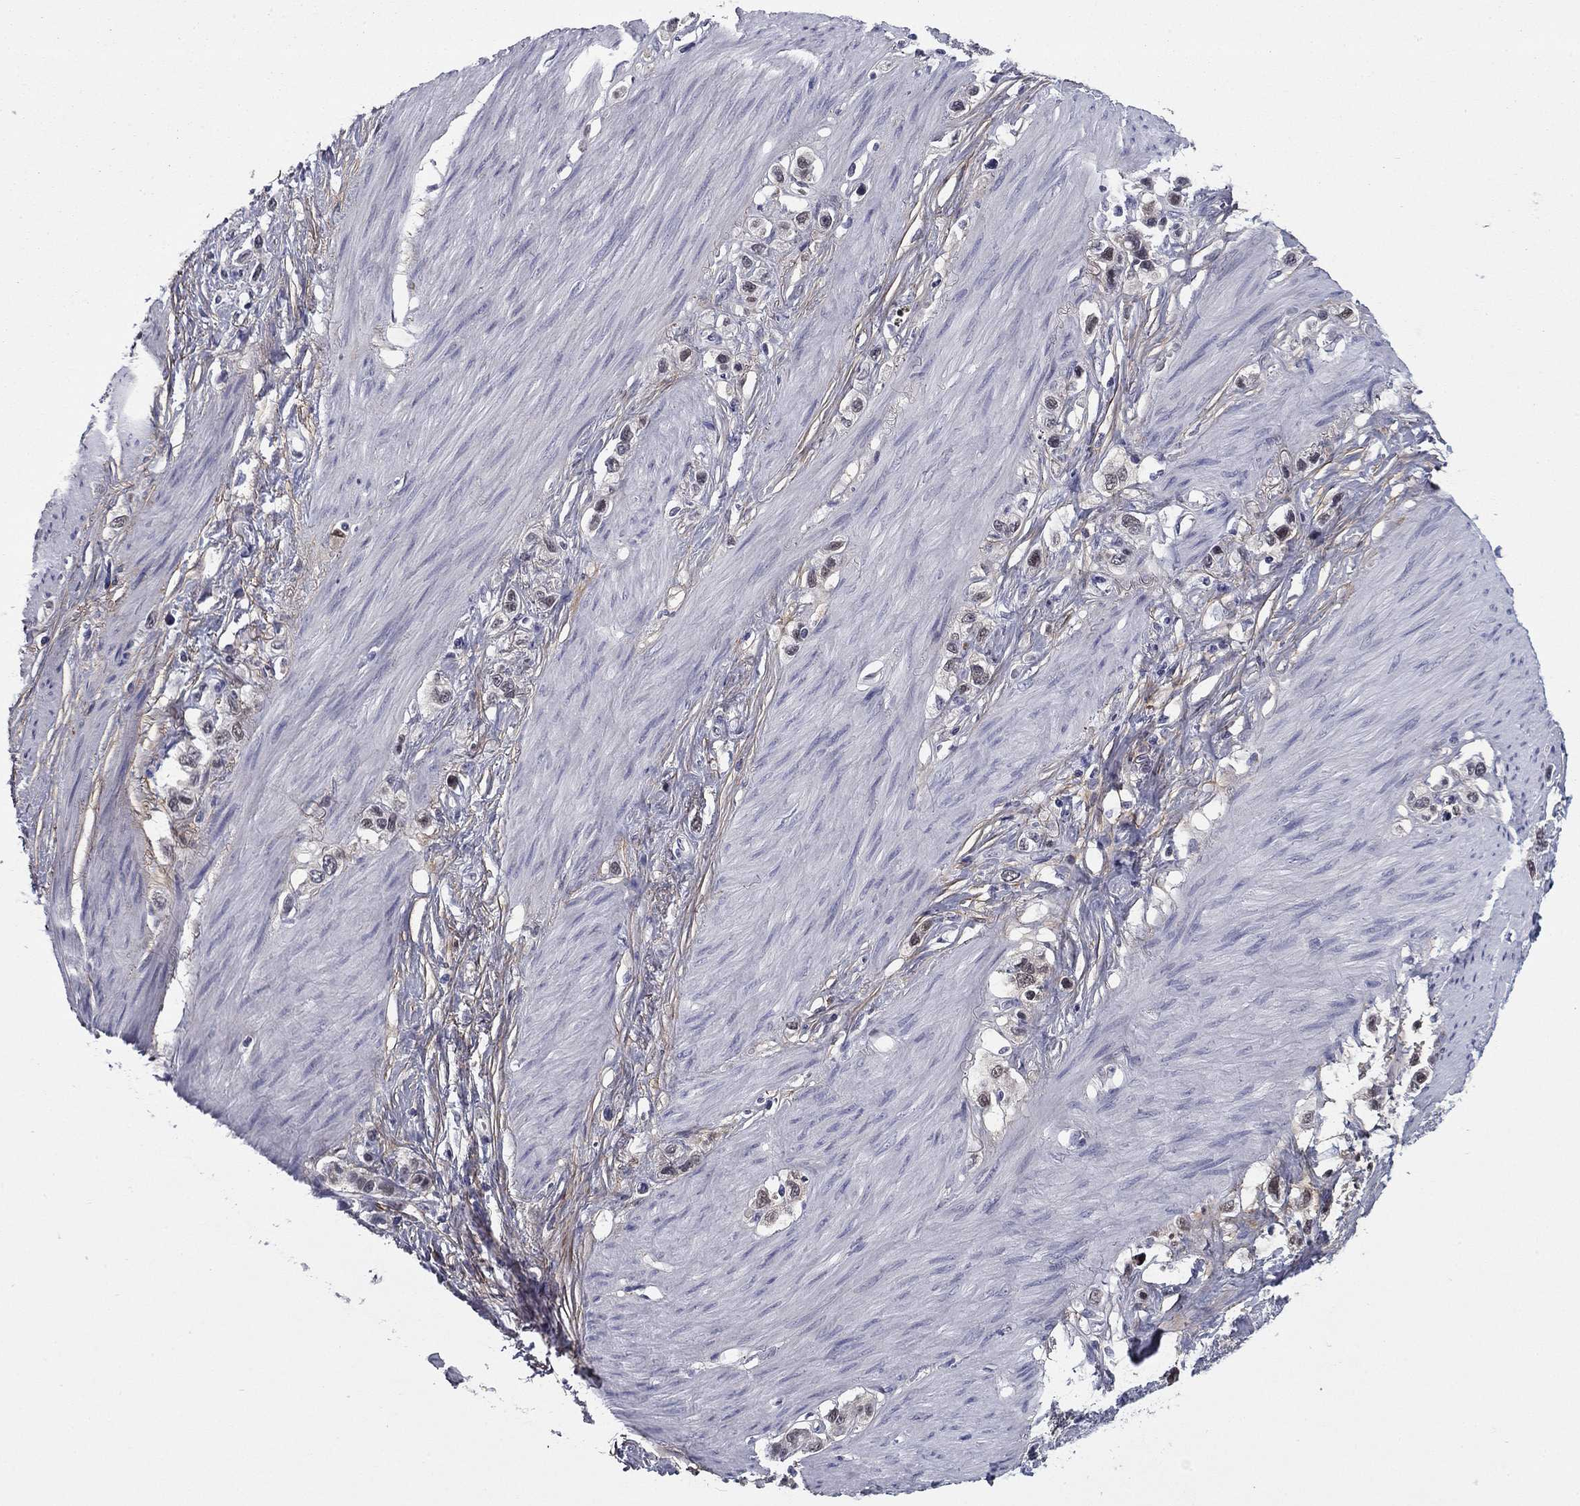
{"staining": {"intensity": "negative", "quantity": "none", "location": "none"}, "tissue": "stomach cancer", "cell_type": "Tumor cells", "image_type": "cancer", "snomed": [{"axis": "morphology", "description": "Normal tissue, NOS"}, {"axis": "morphology", "description": "Adenocarcinoma, NOS"}, {"axis": "morphology", "description": "Adenocarcinoma, High grade"}, {"axis": "topography", "description": "Stomach, upper"}, {"axis": "topography", "description": "Stomach"}], "caption": "The micrograph exhibits no significant positivity in tumor cells of stomach cancer.", "gene": "REXO5", "patient": {"sex": "female", "age": 65}}